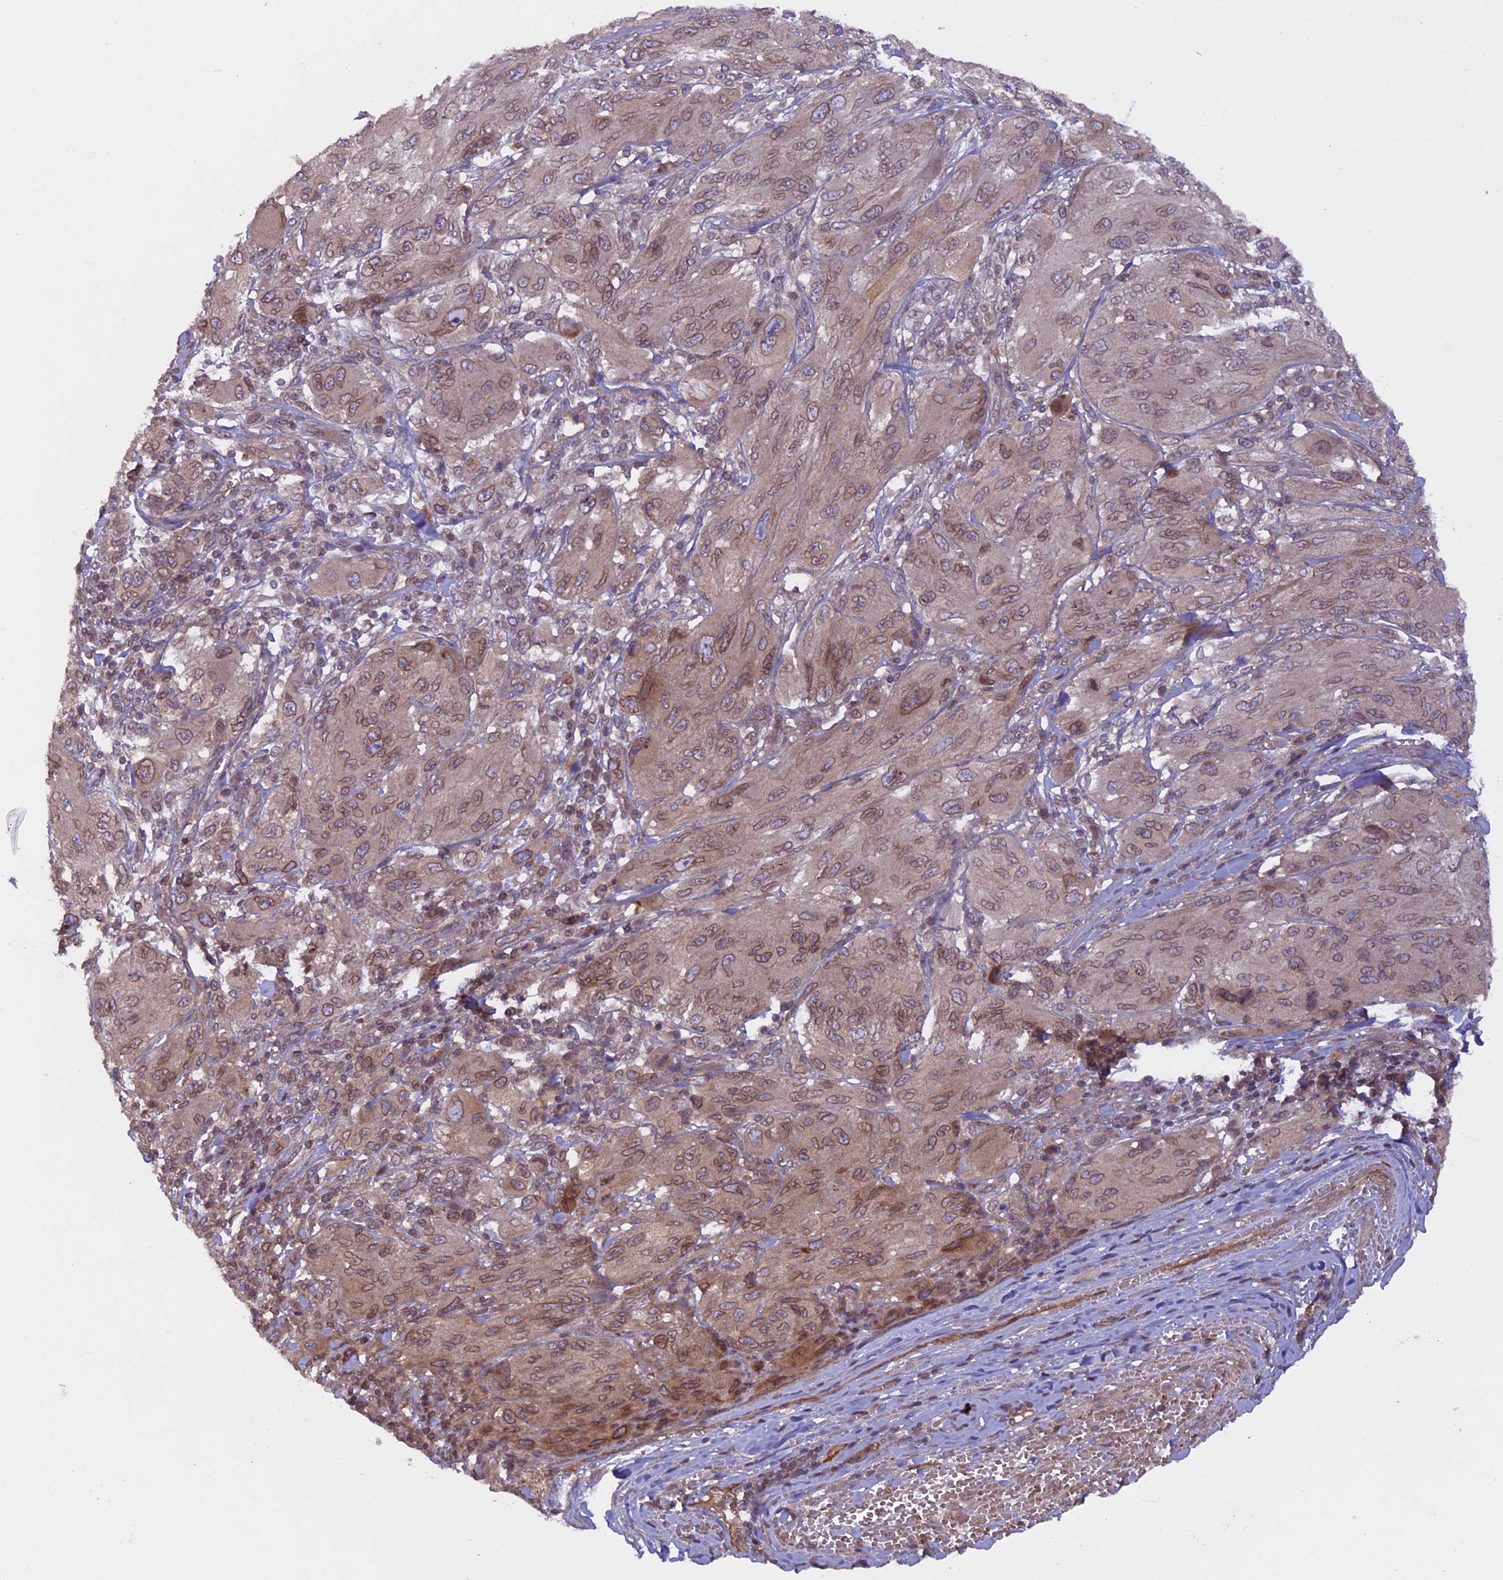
{"staining": {"intensity": "weak", "quantity": ">75%", "location": "cytoplasmic/membranous,nuclear"}, "tissue": "melanoma", "cell_type": "Tumor cells", "image_type": "cancer", "snomed": [{"axis": "morphology", "description": "Malignant melanoma, NOS"}, {"axis": "topography", "description": "Skin"}], "caption": "Protein staining reveals weak cytoplasmic/membranous and nuclear positivity in approximately >75% of tumor cells in melanoma.", "gene": "CCDC125", "patient": {"sex": "female", "age": 91}}